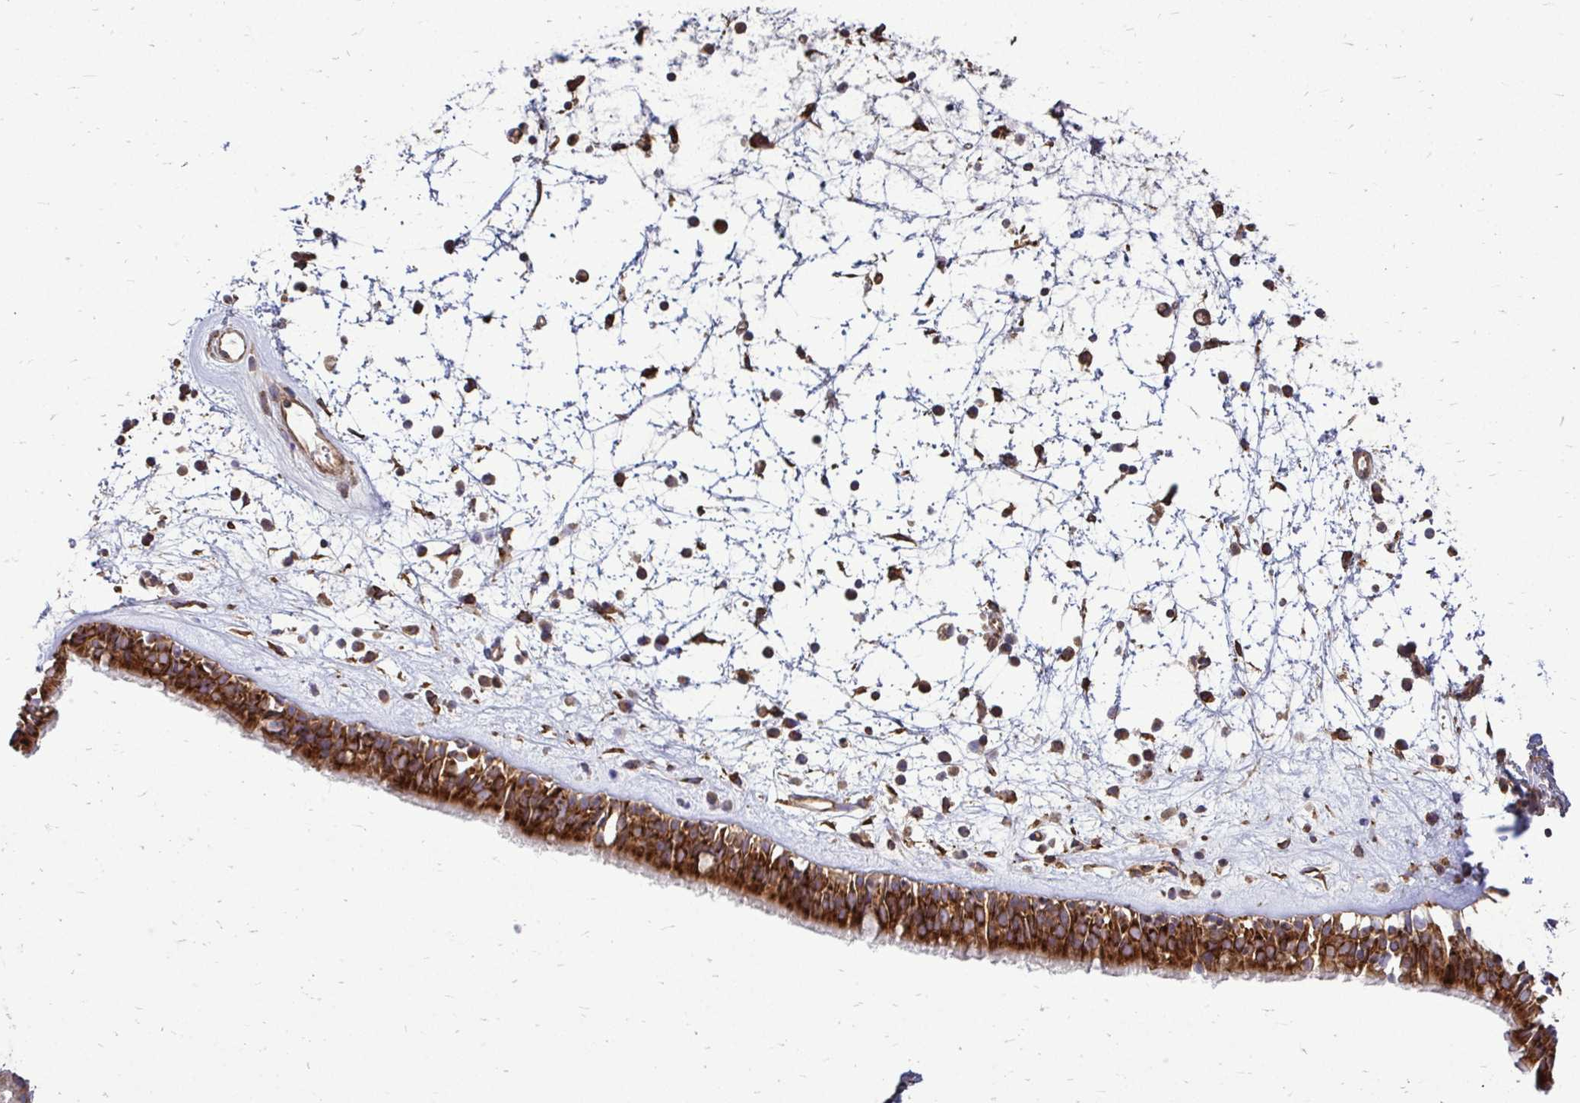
{"staining": {"intensity": "strong", "quantity": ">75%", "location": "cytoplasmic/membranous"}, "tissue": "nasopharynx", "cell_type": "Respiratory epithelial cells", "image_type": "normal", "snomed": [{"axis": "morphology", "description": "Normal tissue, NOS"}, {"axis": "topography", "description": "Nasopharynx"}], "caption": "Nasopharynx stained with IHC reveals strong cytoplasmic/membranous staining in approximately >75% of respiratory epithelial cells.", "gene": "FMR1", "patient": {"sex": "male", "age": 24}}